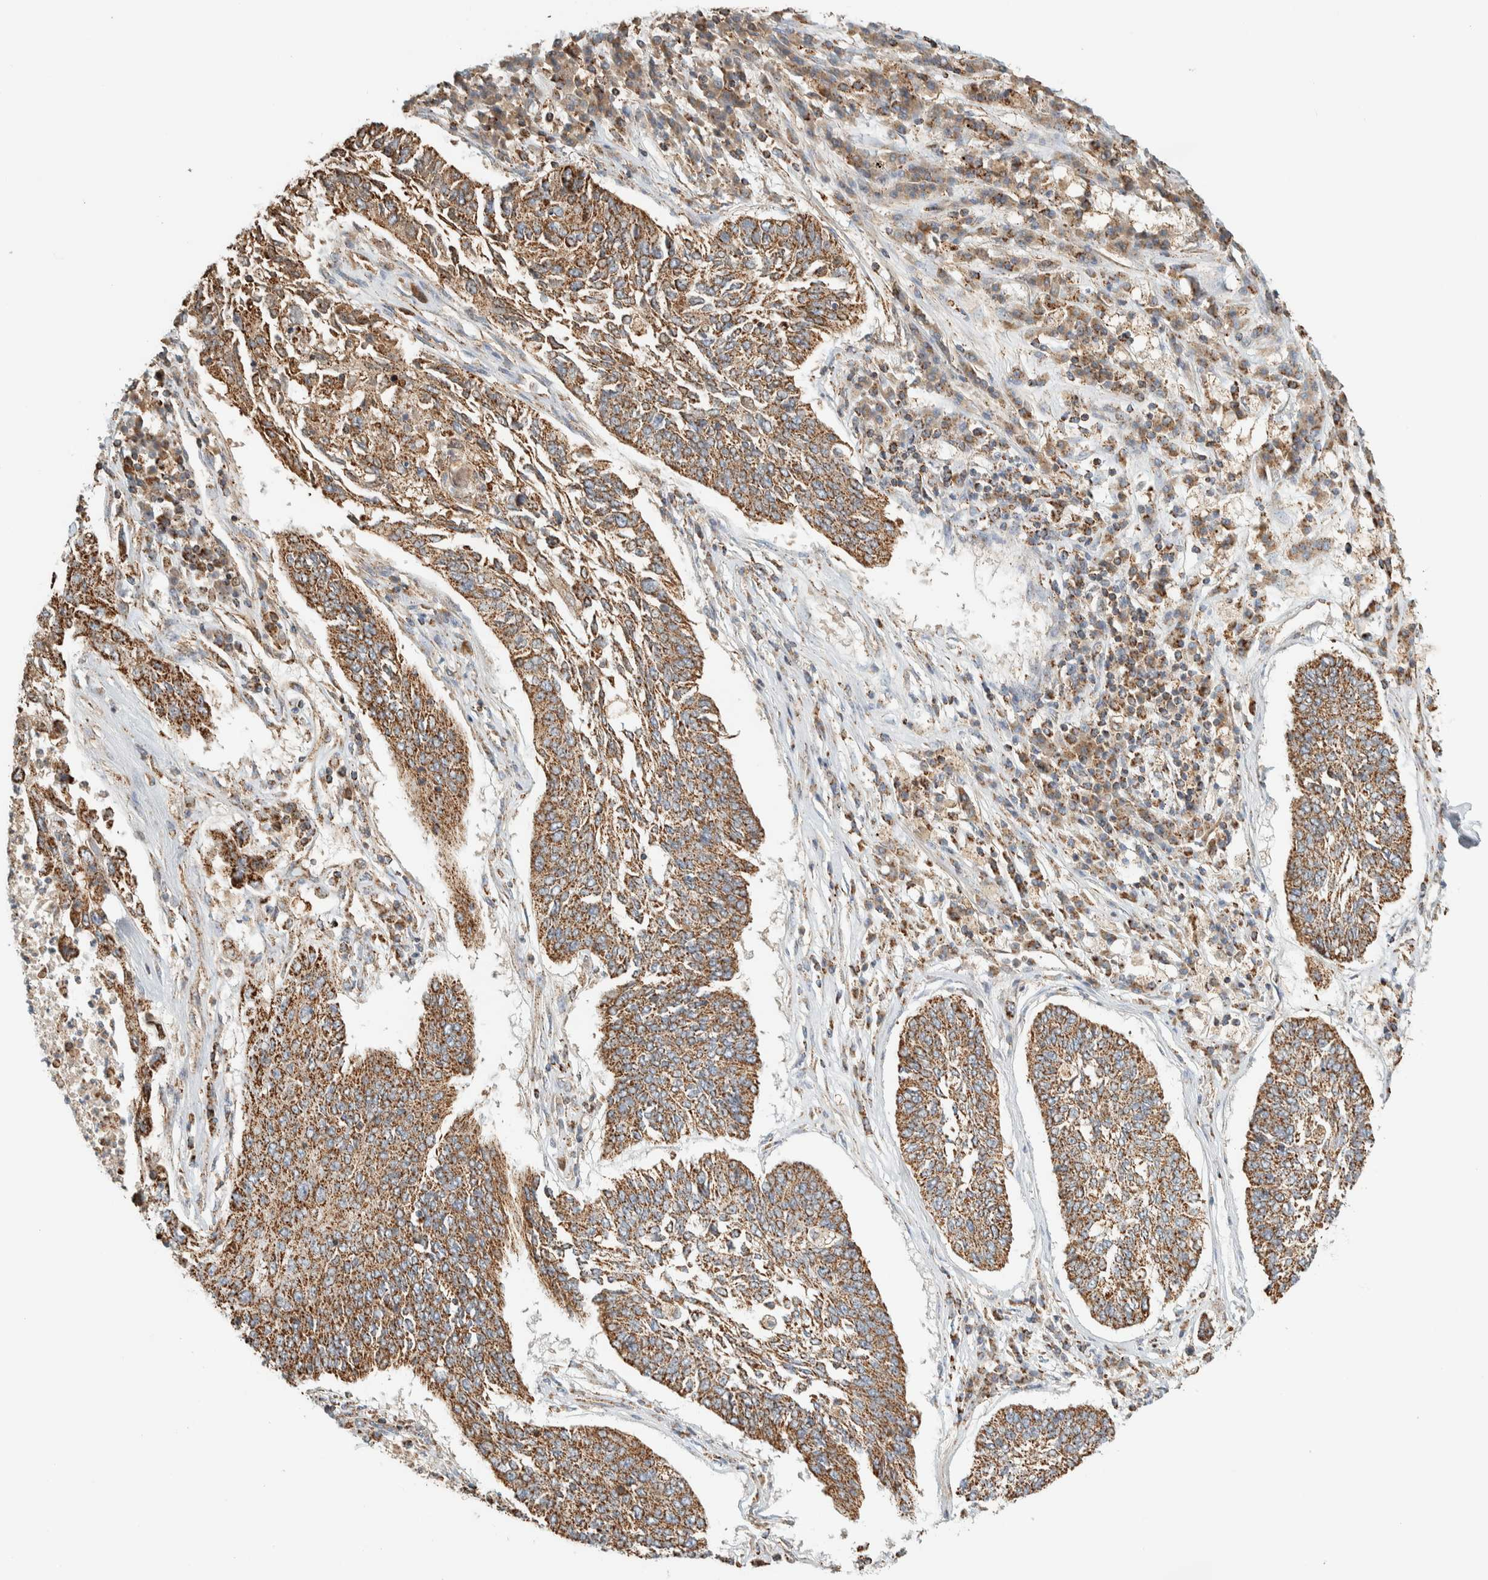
{"staining": {"intensity": "moderate", "quantity": ">75%", "location": "cytoplasmic/membranous"}, "tissue": "lung cancer", "cell_type": "Tumor cells", "image_type": "cancer", "snomed": [{"axis": "morphology", "description": "Normal tissue, NOS"}, {"axis": "morphology", "description": "Squamous cell carcinoma, NOS"}, {"axis": "topography", "description": "Cartilage tissue"}, {"axis": "topography", "description": "Bronchus"}, {"axis": "topography", "description": "Lung"}], "caption": "Immunohistochemistry (IHC) micrograph of neoplastic tissue: human lung squamous cell carcinoma stained using immunohistochemistry (IHC) shows medium levels of moderate protein expression localized specifically in the cytoplasmic/membranous of tumor cells, appearing as a cytoplasmic/membranous brown color.", "gene": "ZNF454", "patient": {"sex": "female", "age": 49}}